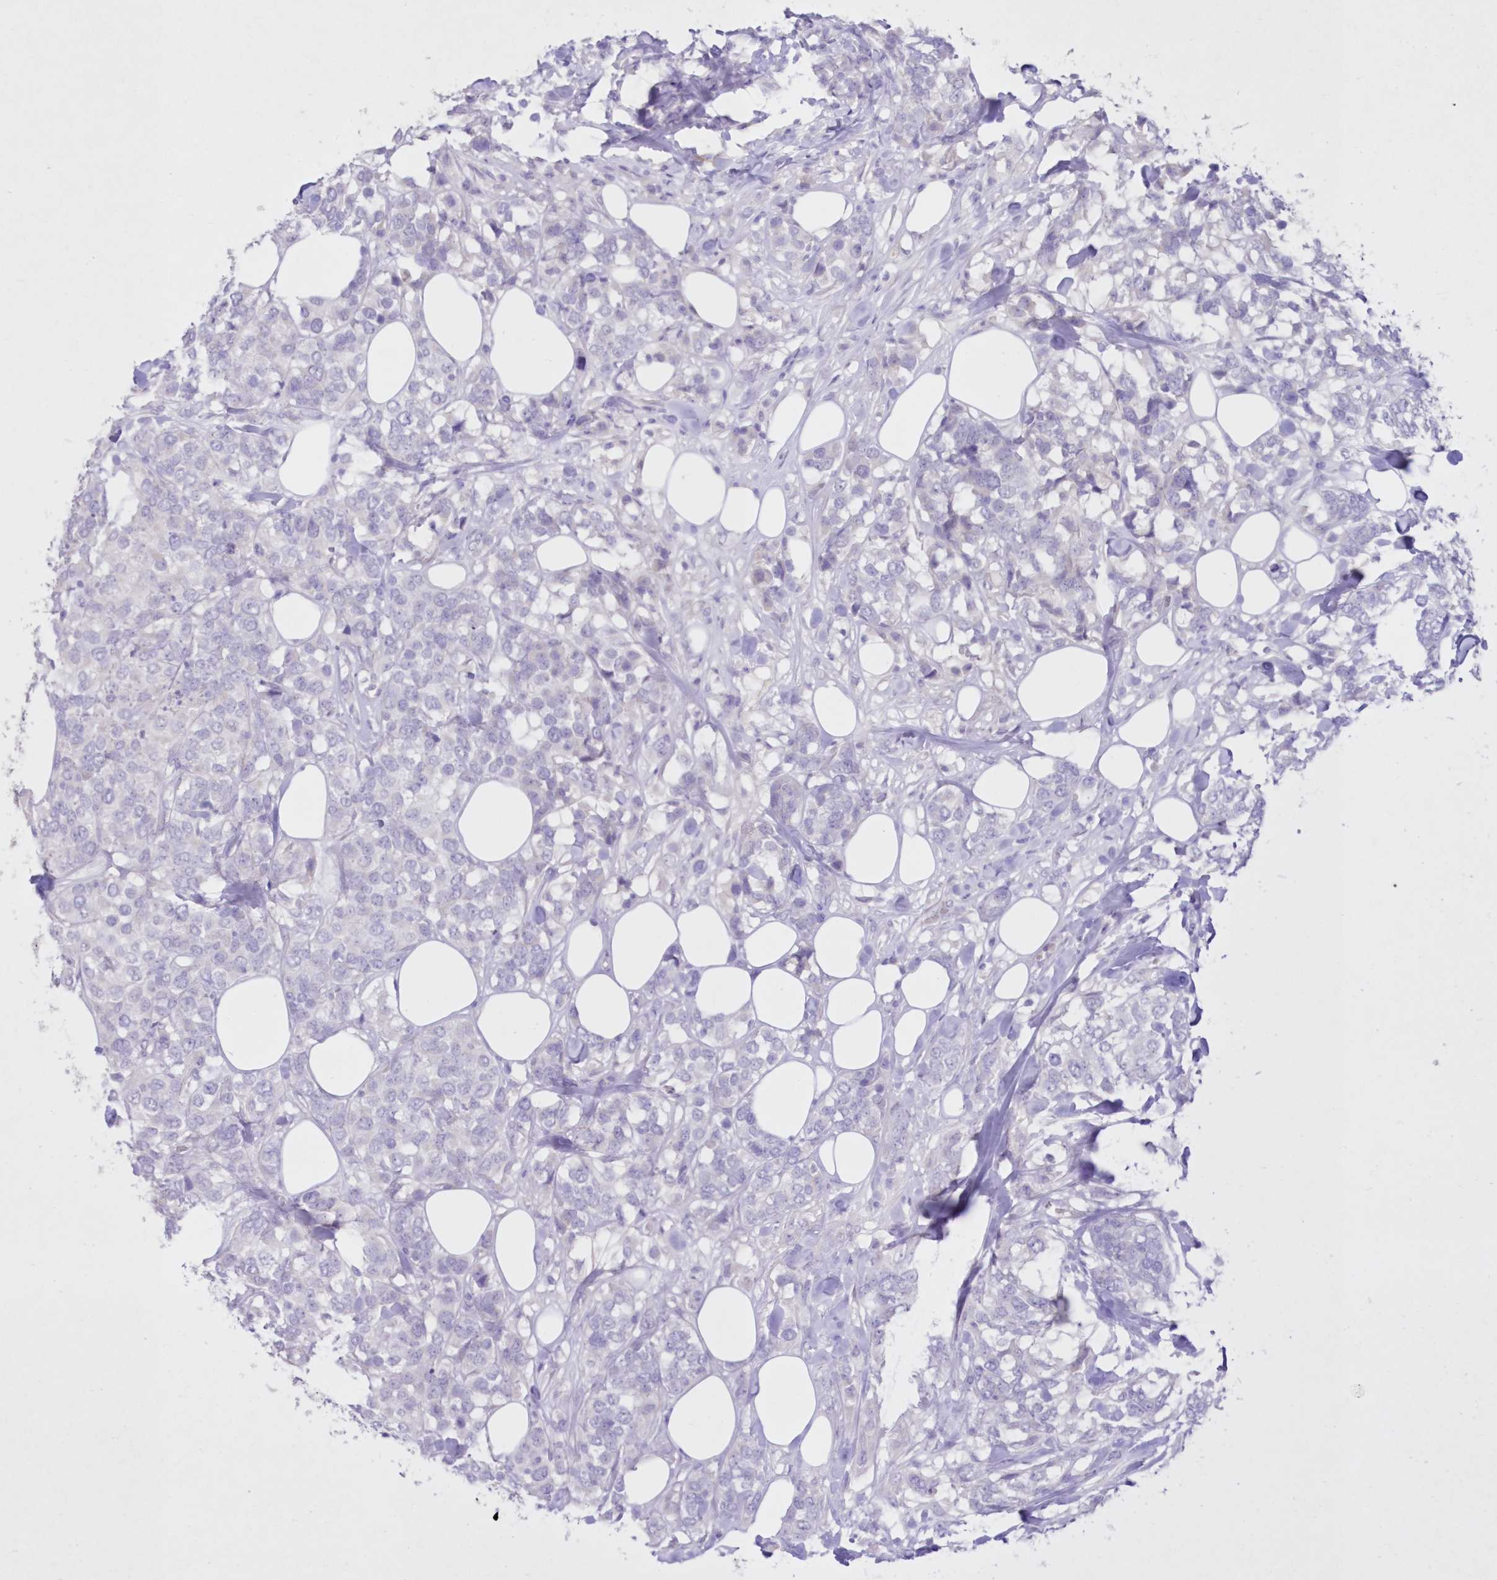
{"staining": {"intensity": "negative", "quantity": "none", "location": "none"}, "tissue": "breast cancer", "cell_type": "Tumor cells", "image_type": "cancer", "snomed": [{"axis": "morphology", "description": "Lobular carcinoma"}, {"axis": "topography", "description": "Breast"}], "caption": "A high-resolution micrograph shows immunohistochemistry (IHC) staining of breast cancer, which shows no significant staining in tumor cells.", "gene": "GCKR", "patient": {"sex": "female", "age": 59}}